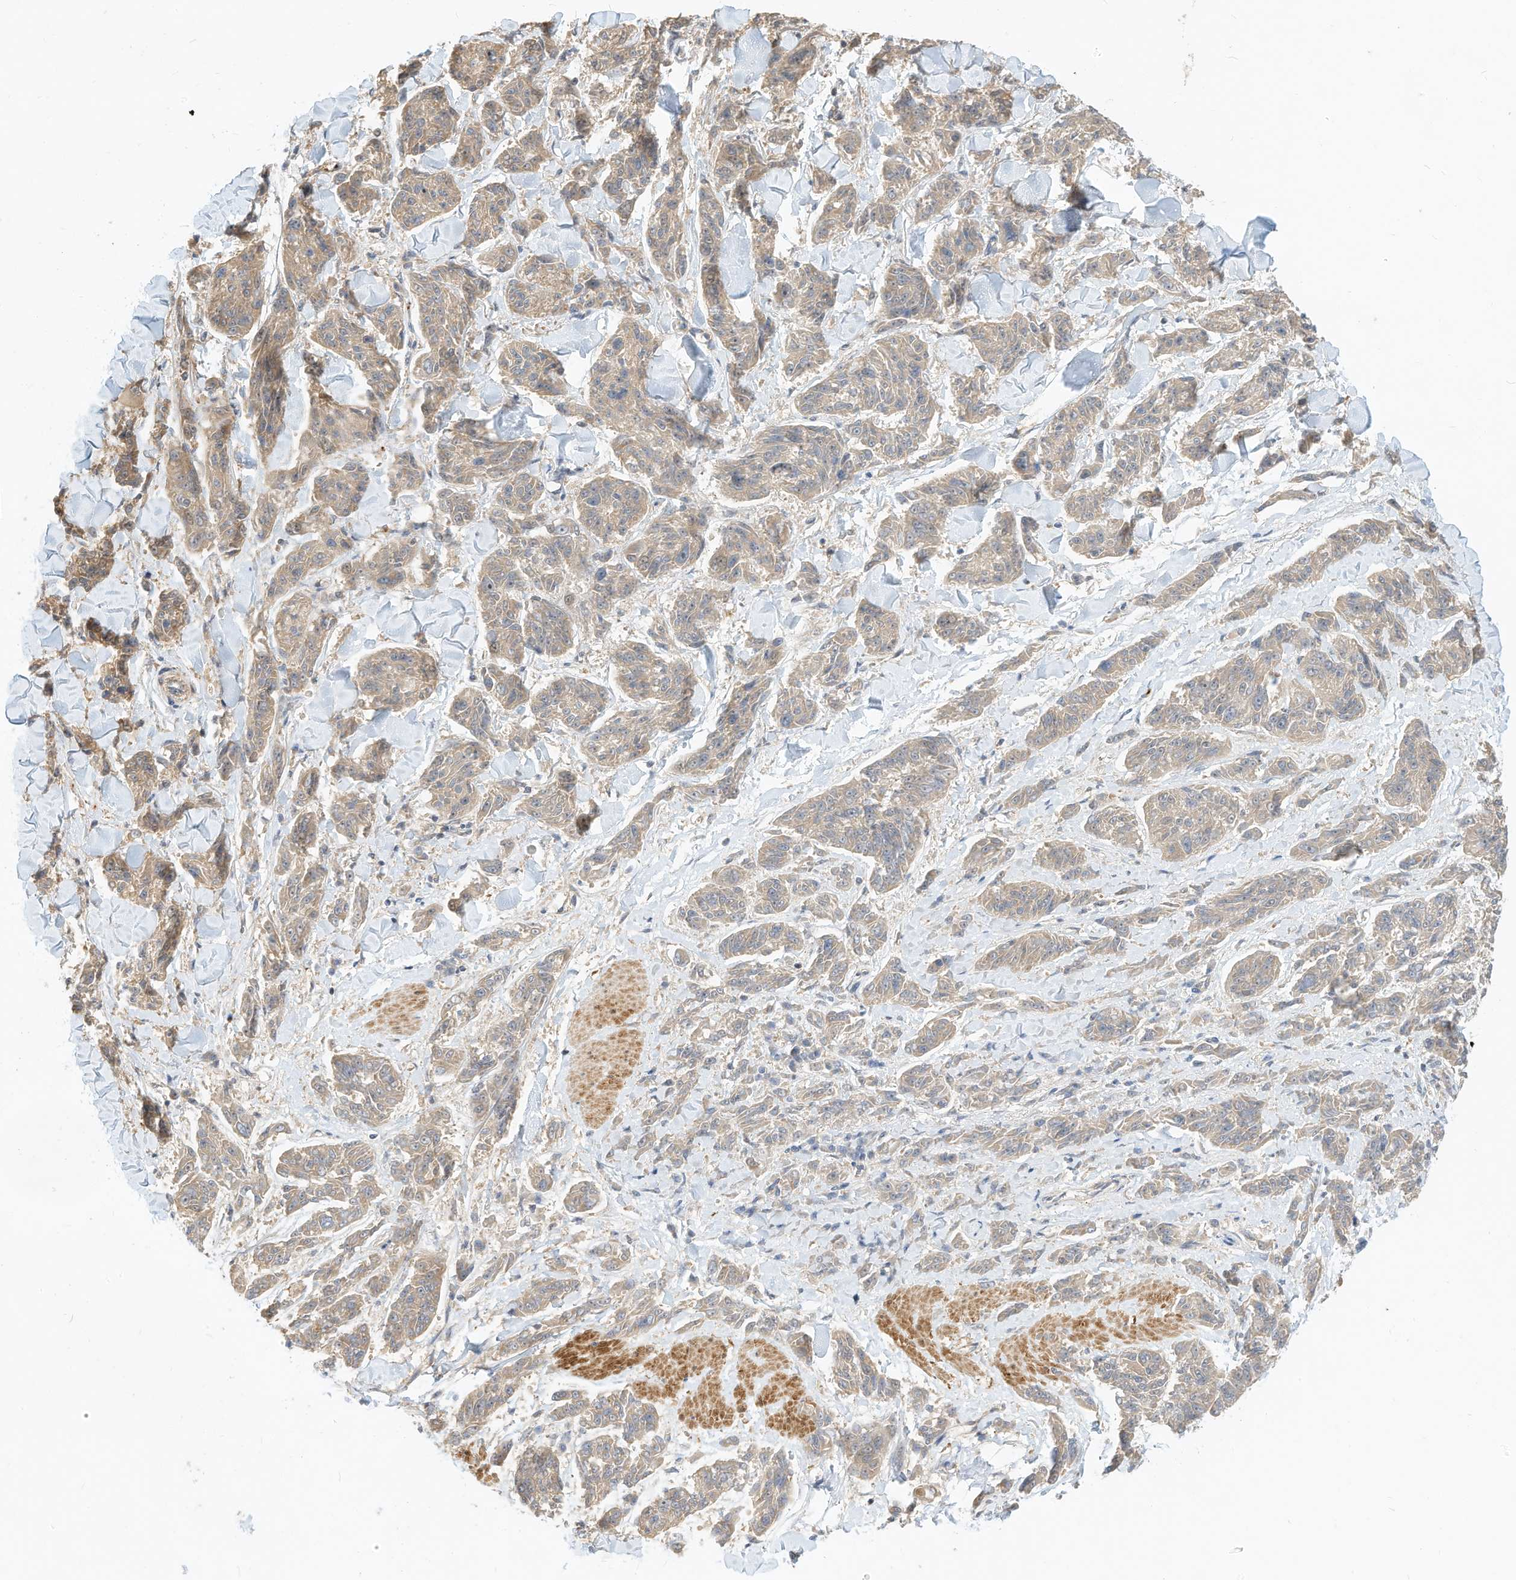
{"staining": {"intensity": "negative", "quantity": "none", "location": "none"}, "tissue": "melanoma", "cell_type": "Tumor cells", "image_type": "cancer", "snomed": [{"axis": "morphology", "description": "Malignant melanoma, NOS"}, {"axis": "topography", "description": "Skin"}], "caption": "The histopathology image exhibits no staining of tumor cells in malignant melanoma. The staining is performed using DAB (3,3'-diaminobenzidine) brown chromogen with nuclei counter-stained in using hematoxylin.", "gene": "OFD1", "patient": {"sex": "male", "age": 53}}